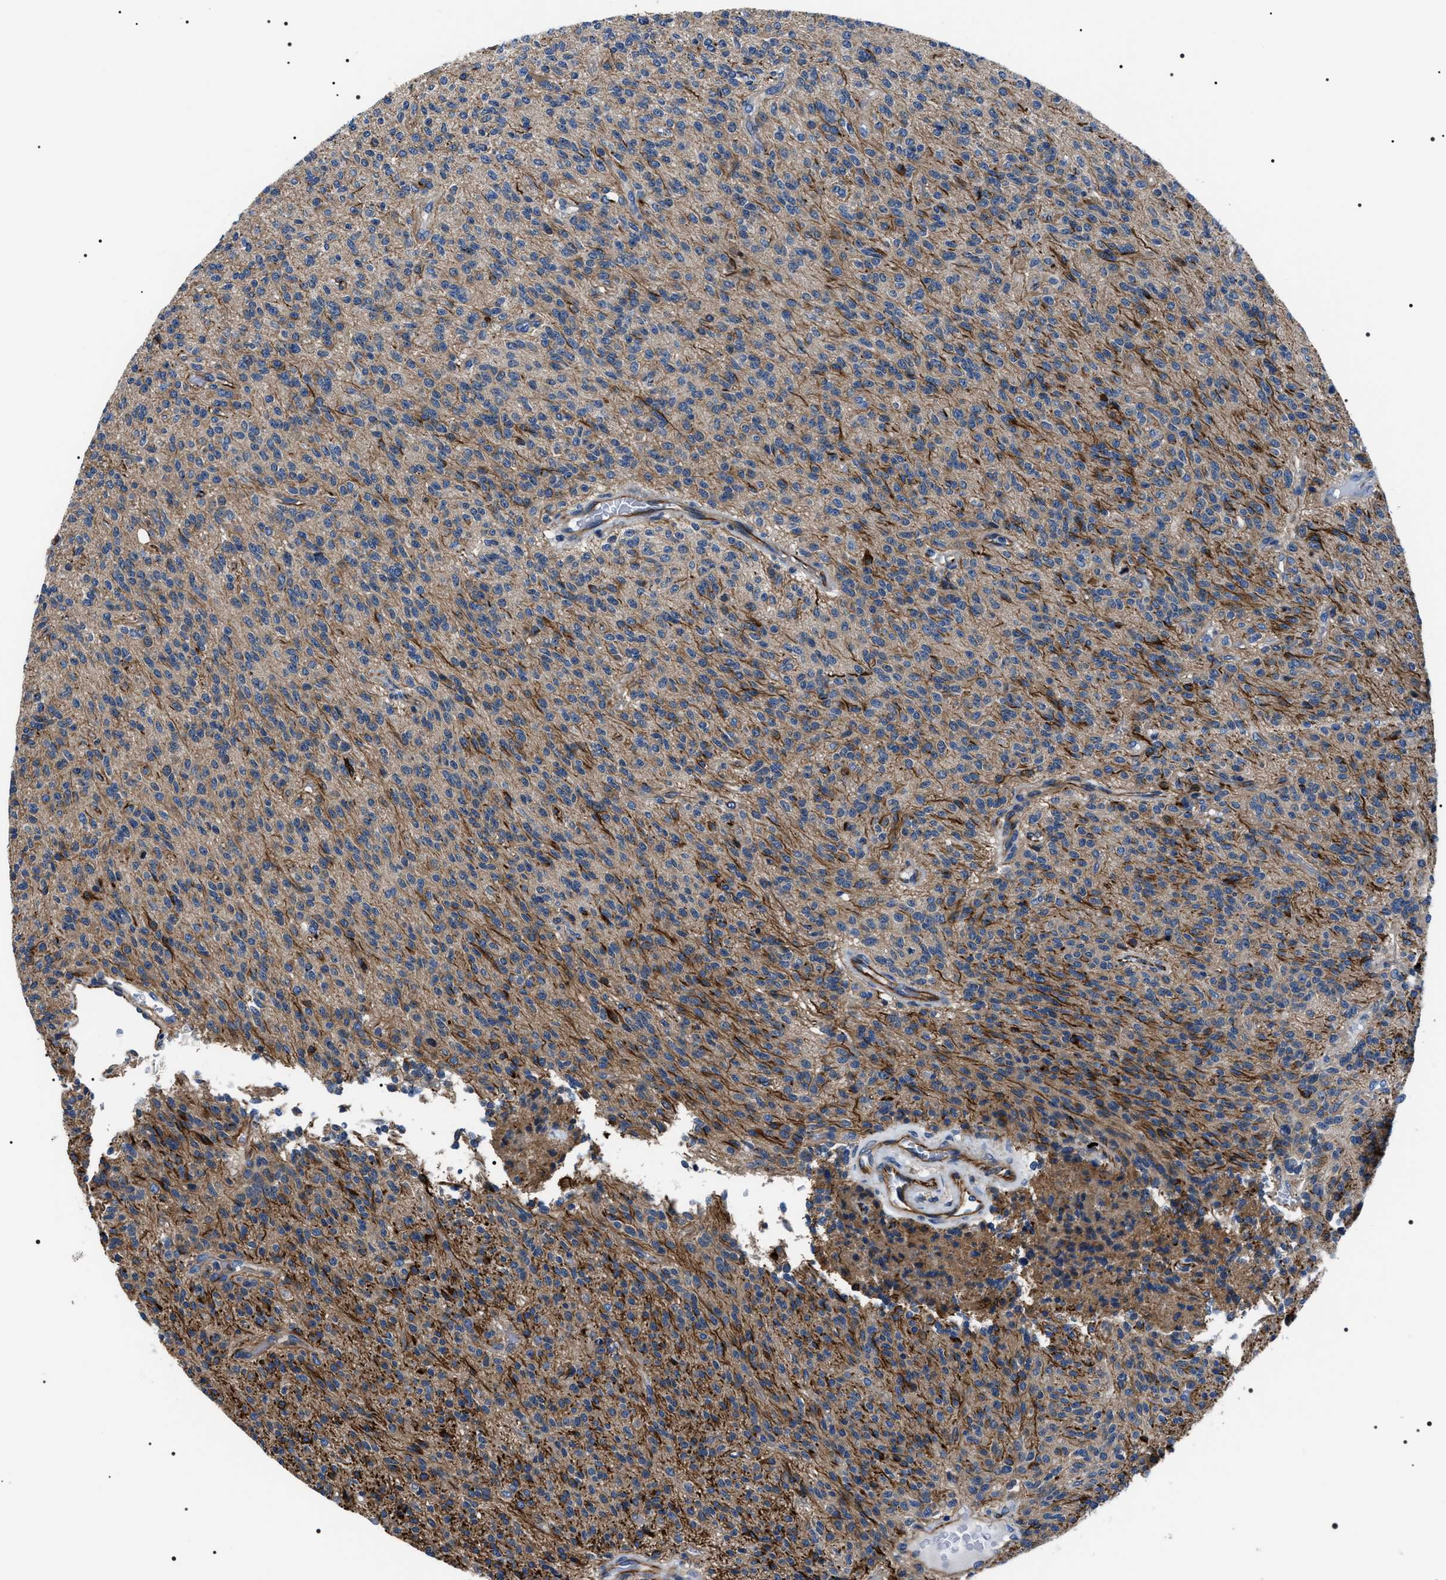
{"staining": {"intensity": "weak", "quantity": "25%-75%", "location": "cytoplasmic/membranous"}, "tissue": "glioma", "cell_type": "Tumor cells", "image_type": "cancer", "snomed": [{"axis": "morphology", "description": "Glioma, malignant, High grade"}, {"axis": "topography", "description": "Brain"}], "caption": "Immunohistochemical staining of human glioma reveals low levels of weak cytoplasmic/membranous protein expression in about 25%-75% of tumor cells.", "gene": "BAG2", "patient": {"sex": "male", "age": 34}}